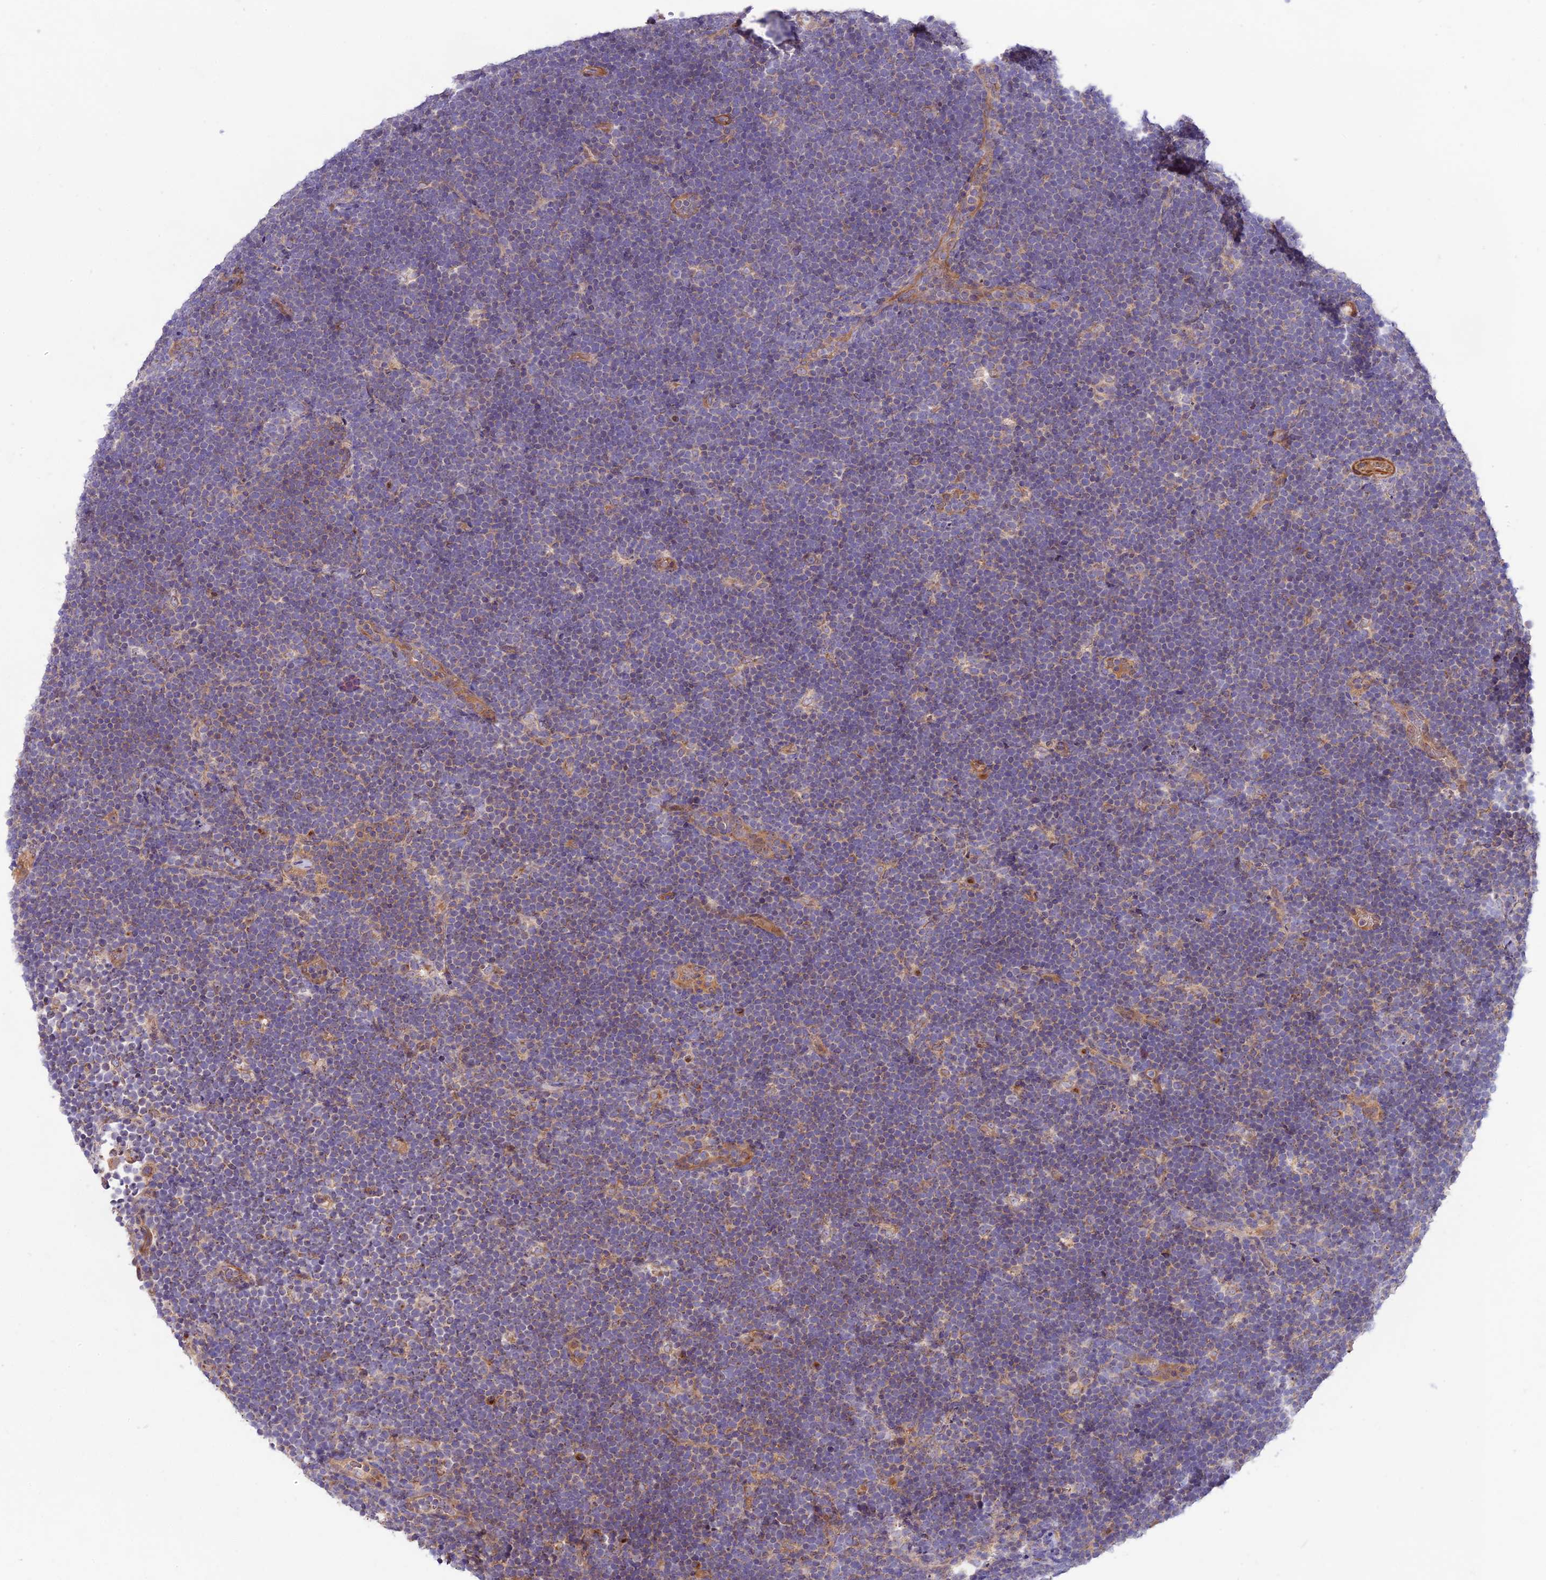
{"staining": {"intensity": "negative", "quantity": "none", "location": "none"}, "tissue": "lymphoma", "cell_type": "Tumor cells", "image_type": "cancer", "snomed": [{"axis": "morphology", "description": "Malignant lymphoma, non-Hodgkin's type, High grade"}, {"axis": "topography", "description": "Lymph node"}], "caption": "Tumor cells show no significant protein positivity in lymphoma.", "gene": "COG8", "patient": {"sex": "male", "age": 13}}